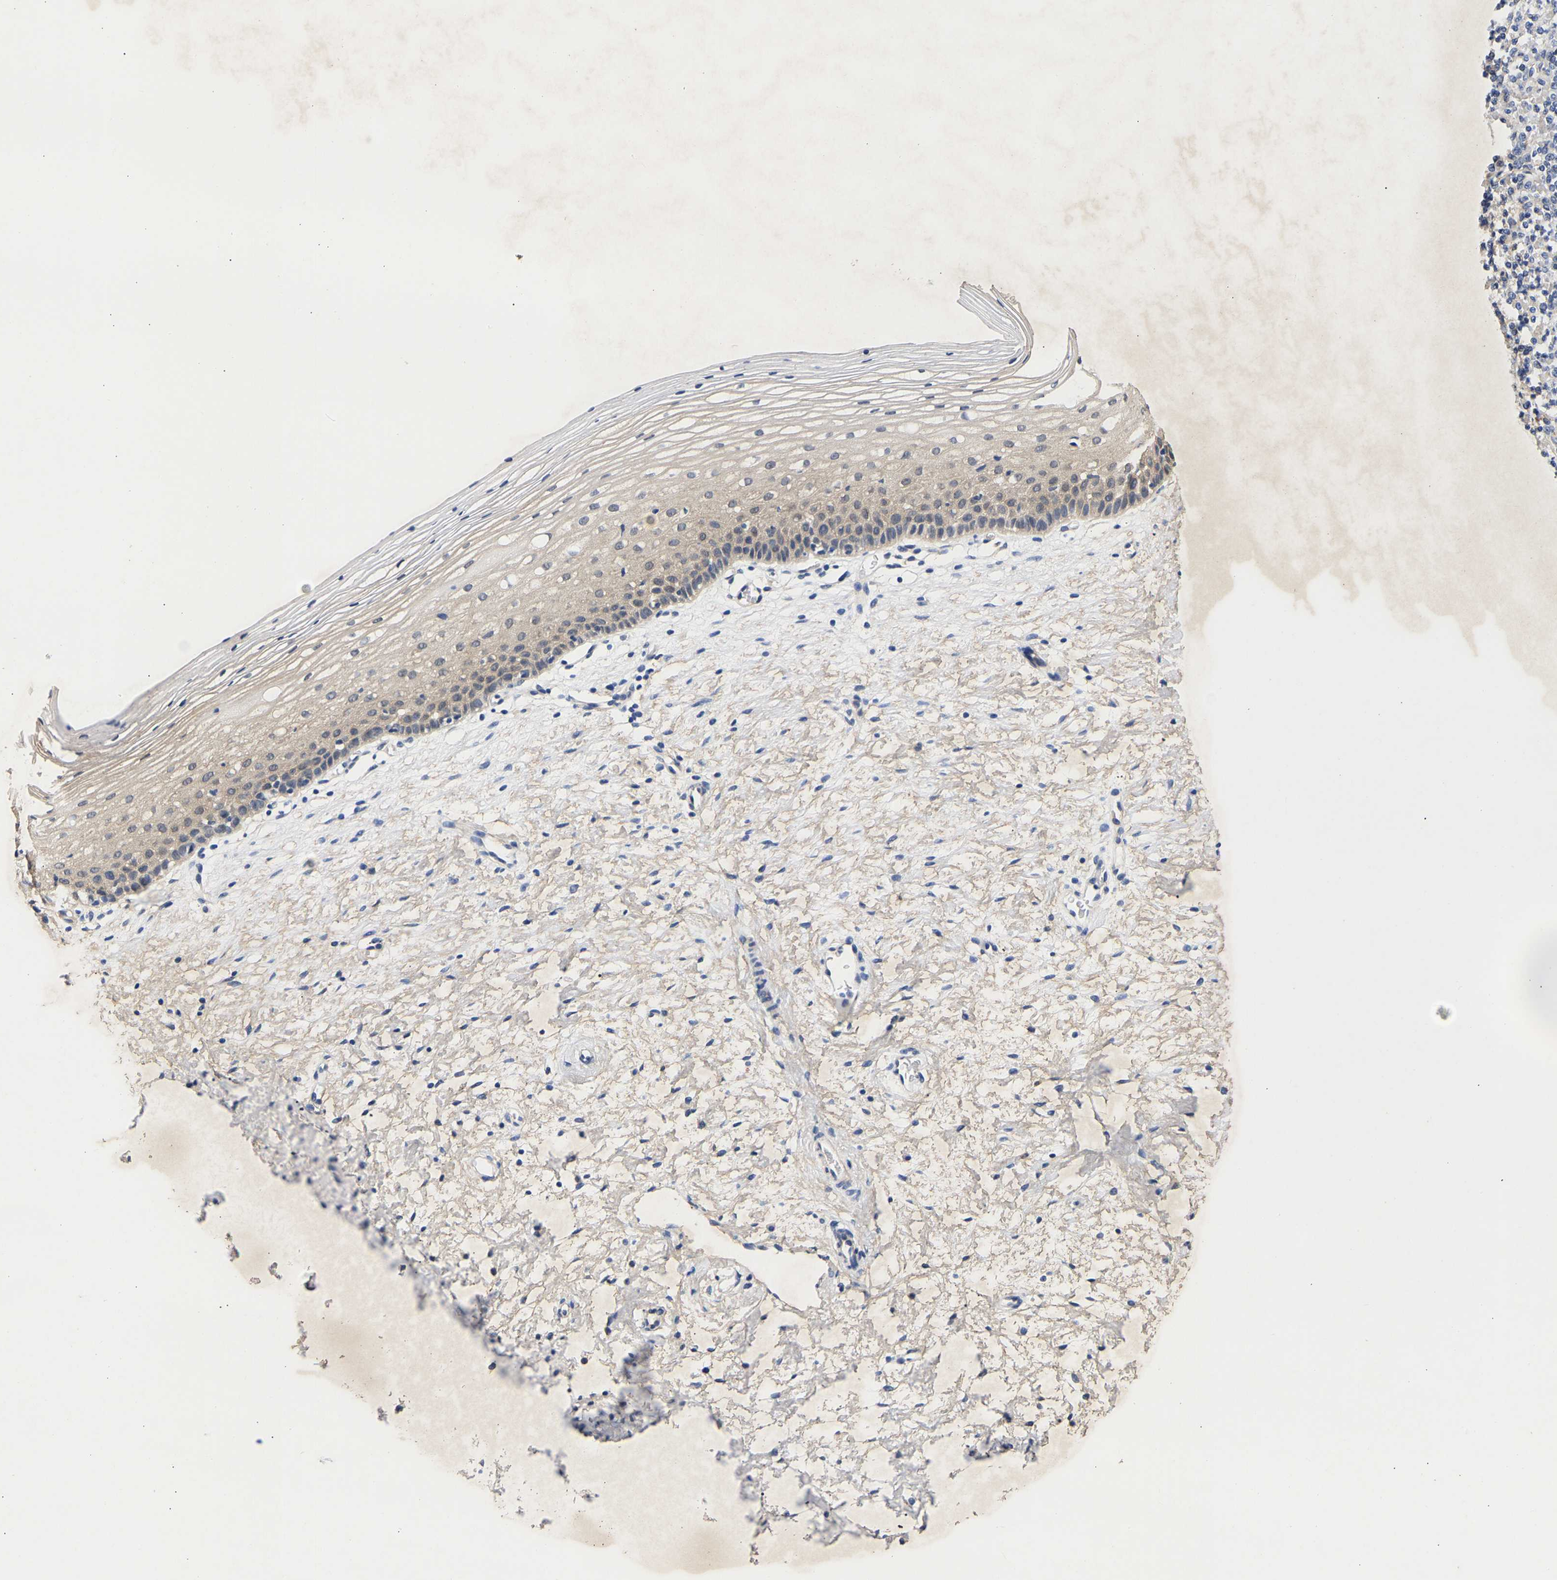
{"staining": {"intensity": "negative", "quantity": "none", "location": "none"}, "tissue": "cervix", "cell_type": "Glandular cells", "image_type": "normal", "snomed": [{"axis": "morphology", "description": "Normal tissue, NOS"}, {"axis": "topography", "description": "Cervix"}], "caption": "This is an IHC micrograph of unremarkable cervix. There is no staining in glandular cells.", "gene": "CCDC6", "patient": {"sex": "female", "age": 72}}